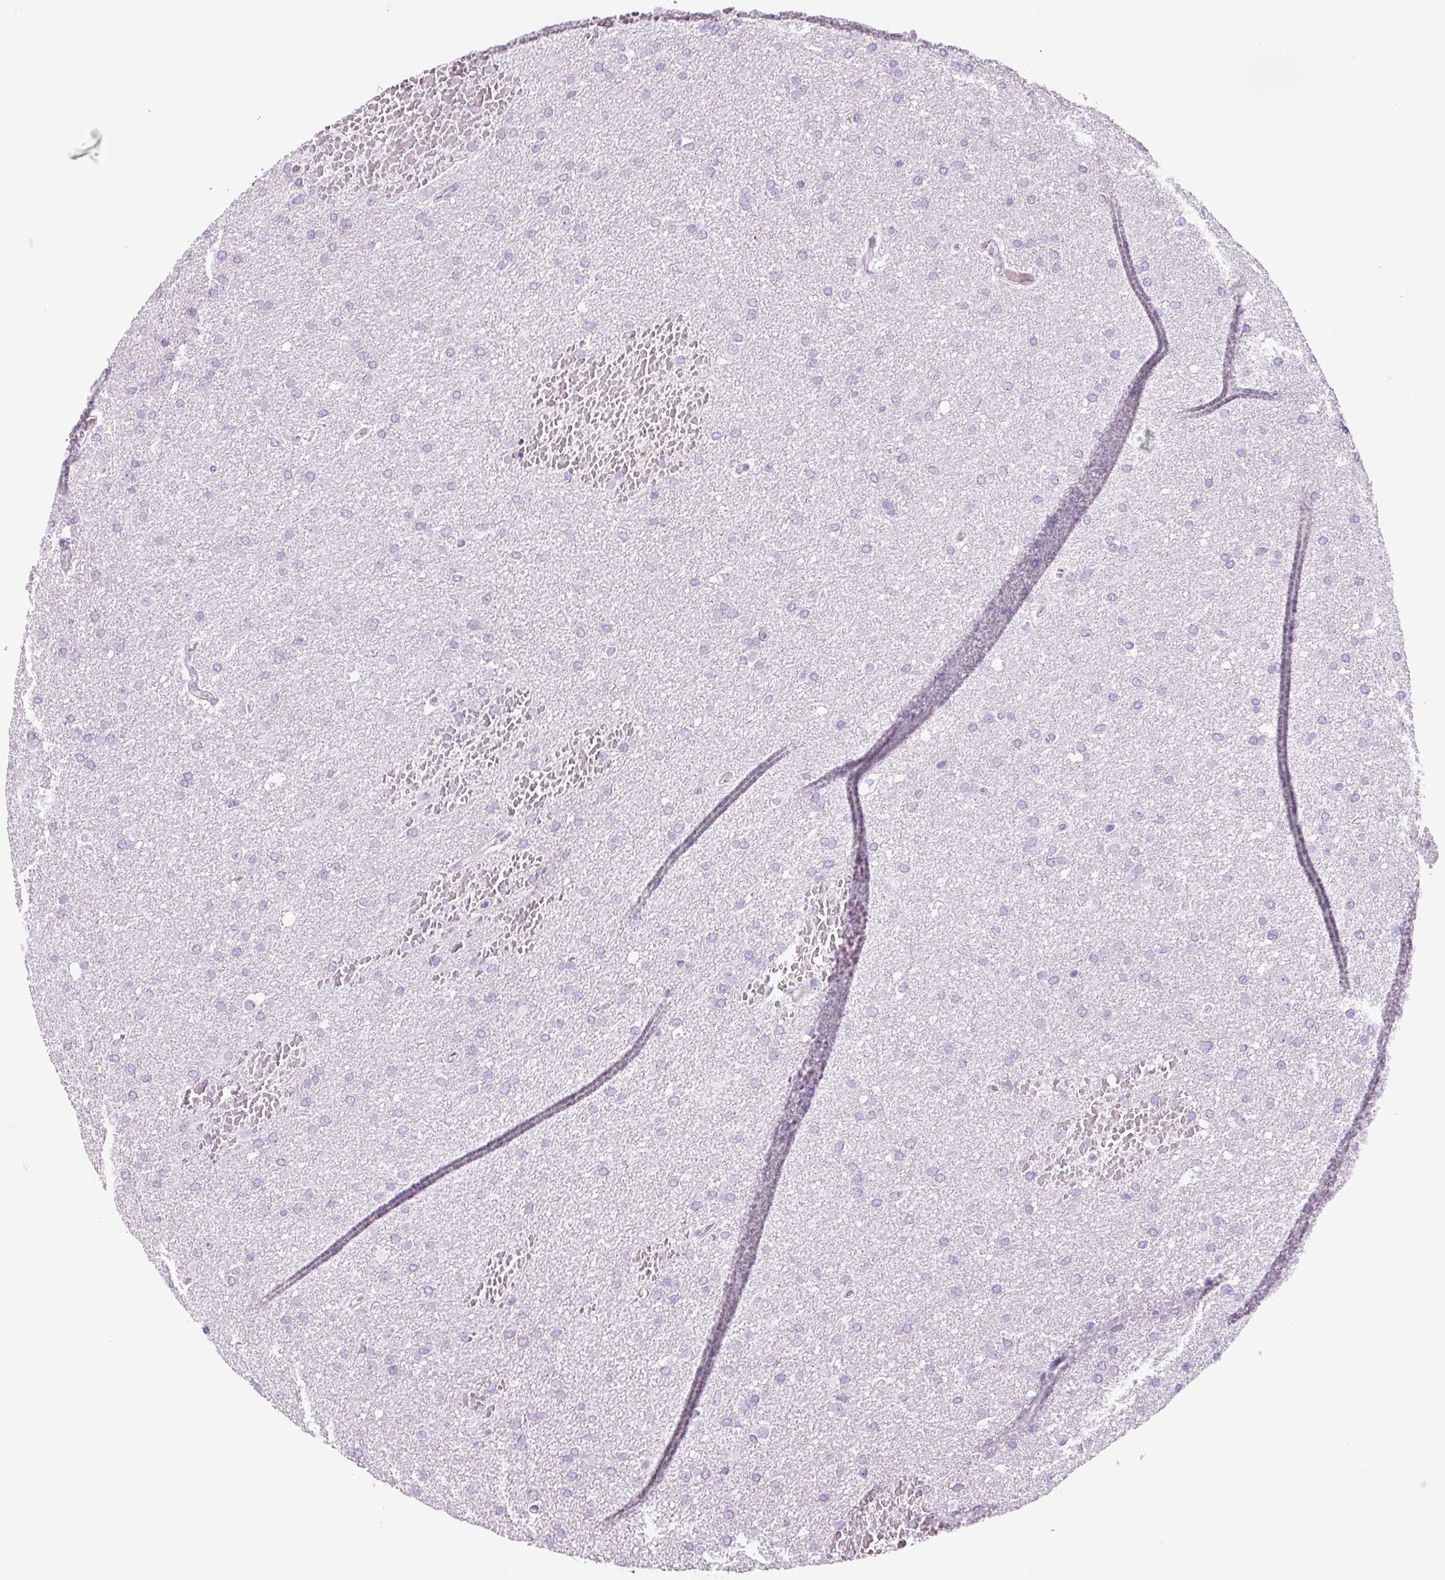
{"staining": {"intensity": "negative", "quantity": "none", "location": "none"}, "tissue": "glioma", "cell_type": "Tumor cells", "image_type": "cancer", "snomed": [{"axis": "morphology", "description": "Glioma, malignant, High grade"}, {"axis": "topography", "description": "Cerebral cortex"}], "caption": "This is an IHC histopathology image of human glioma. There is no positivity in tumor cells.", "gene": "ADSS1", "patient": {"sex": "female", "age": 36}}